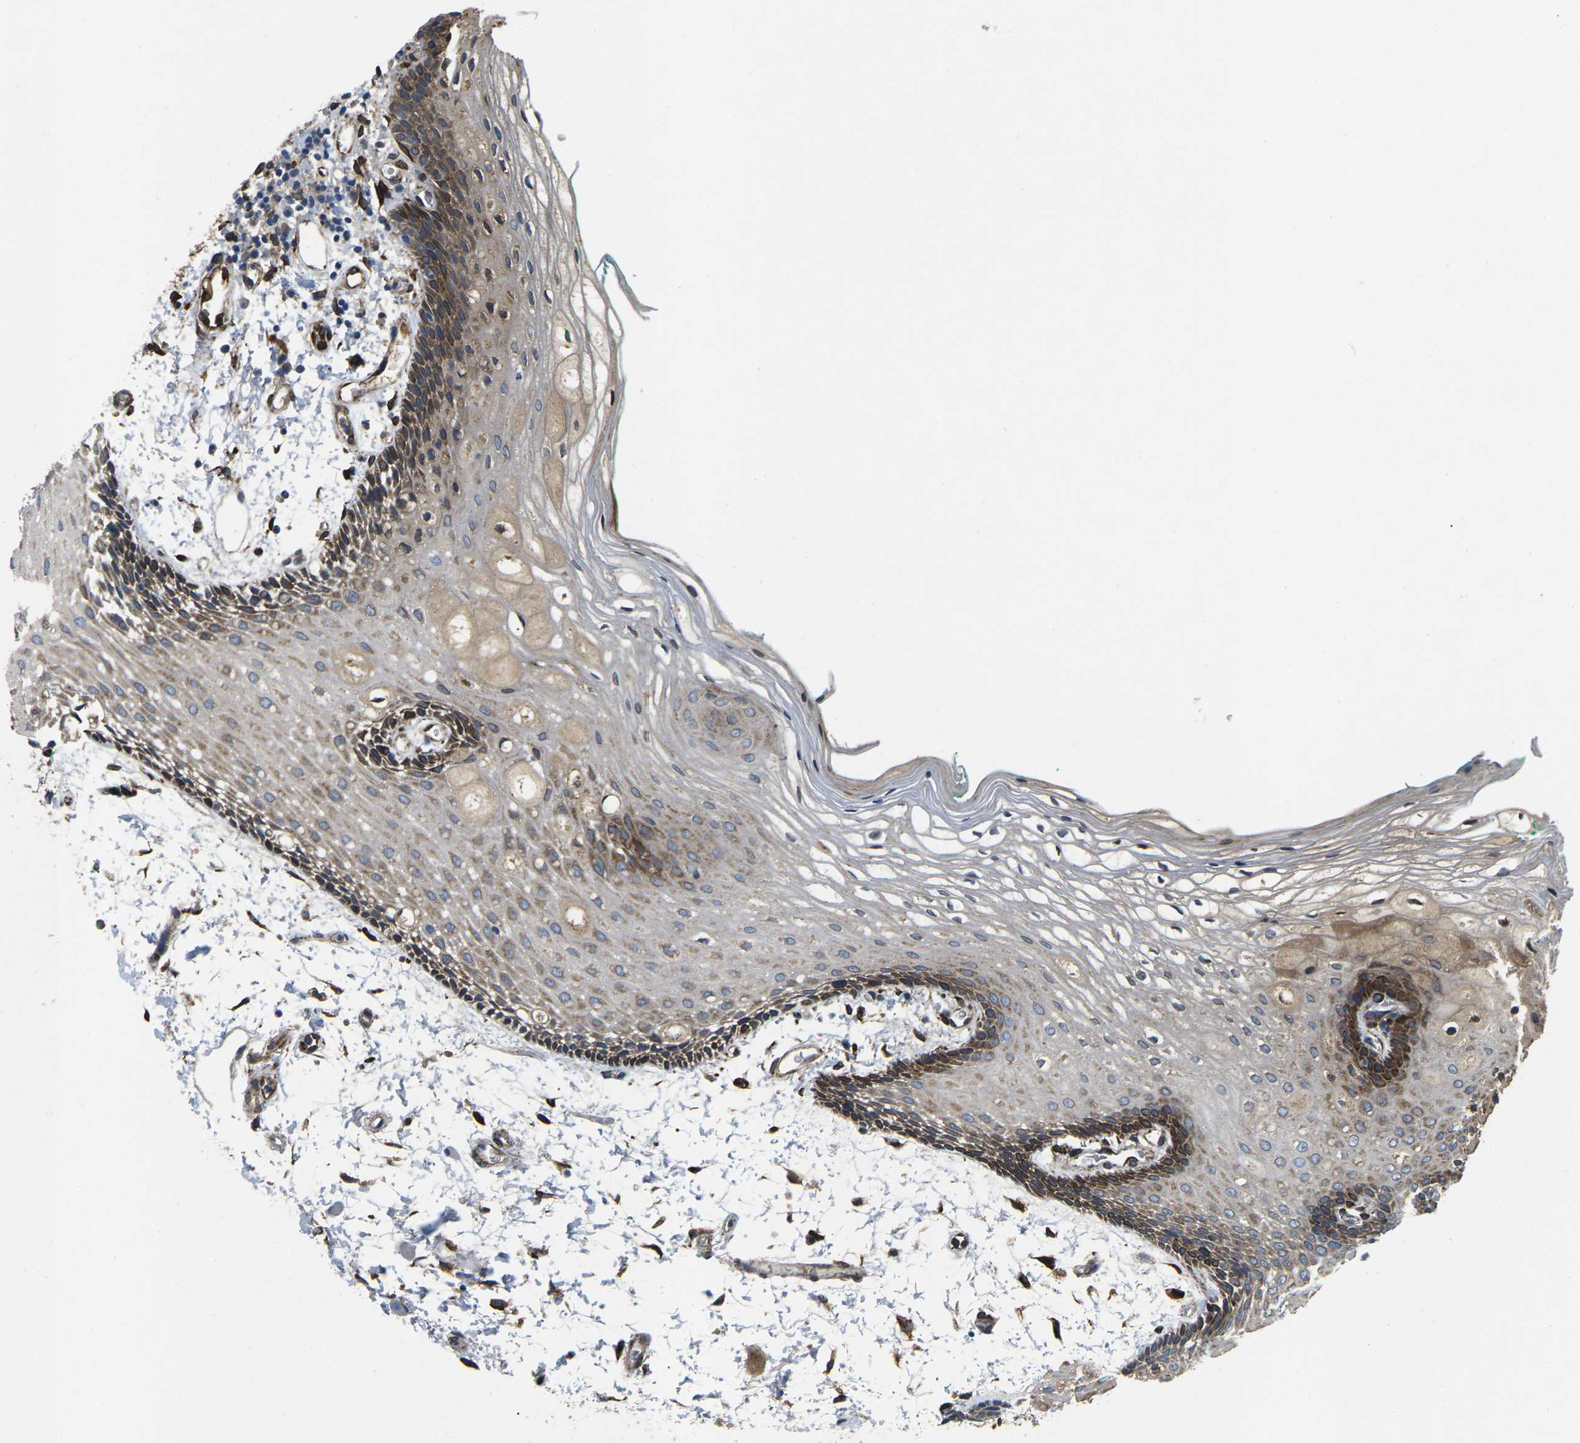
{"staining": {"intensity": "strong", "quantity": "<25%", "location": "cytoplasmic/membranous"}, "tissue": "oral mucosa", "cell_type": "Squamous epithelial cells", "image_type": "normal", "snomed": [{"axis": "morphology", "description": "Normal tissue, NOS"}, {"axis": "topography", "description": "Skeletal muscle"}, {"axis": "topography", "description": "Oral tissue"}, {"axis": "topography", "description": "Peripheral nerve tissue"}], "caption": "Benign oral mucosa displays strong cytoplasmic/membranous expression in approximately <25% of squamous epithelial cells.", "gene": "PDZD8", "patient": {"sex": "female", "age": 84}}